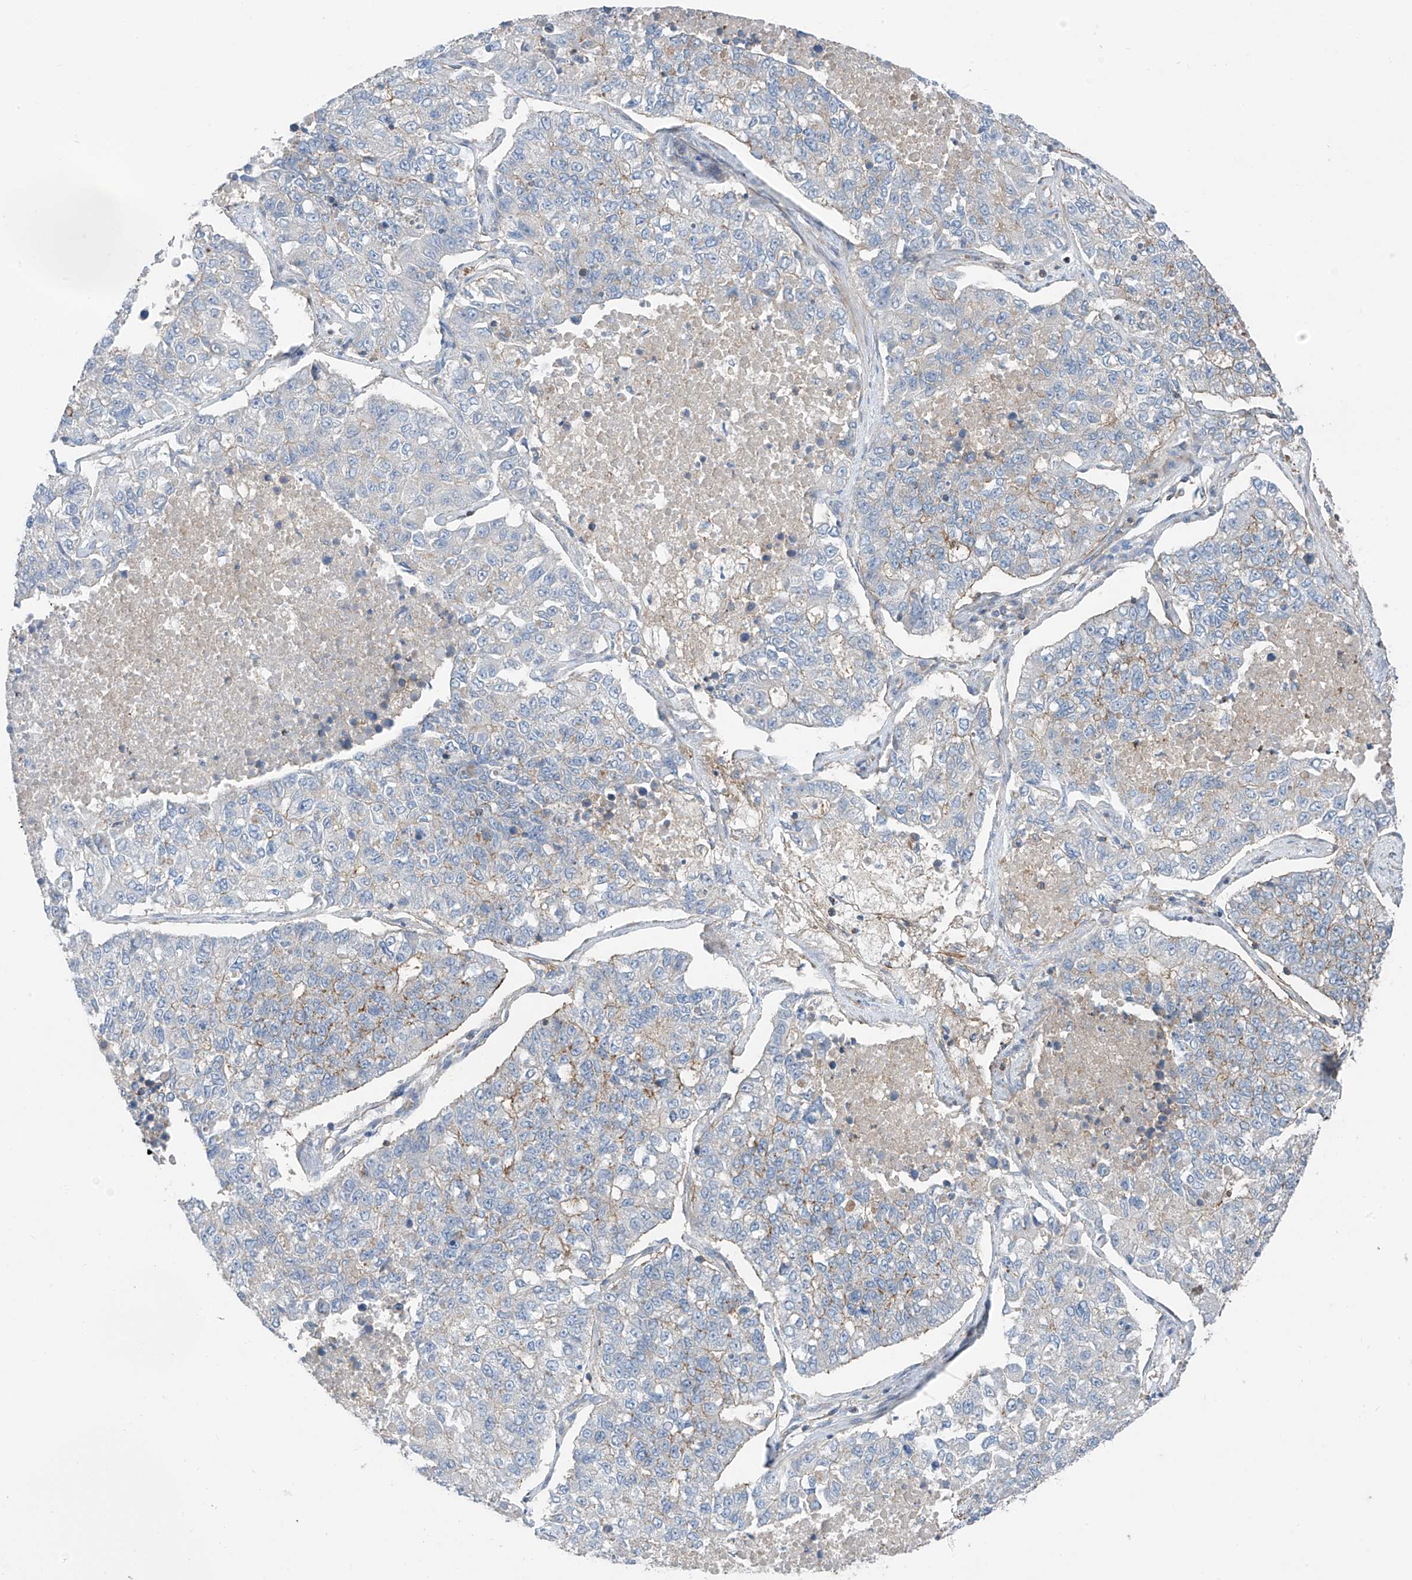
{"staining": {"intensity": "weak", "quantity": "<25%", "location": "cytoplasmic/membranous"}, "tissue": "lung cancer", "cell_type": "Tumor cells", "image_type": "cancer", "snomed": [{"axis": "morphology", "description": "Adenocarcinoma, NOS"}, {"axis": "topography", "description": "Lung"}], "caption": "This is an IHC image of human lung adenocarcinoma. There is no expression in tumor cells.", "gene": "SLC1A5", "patient": {"sex": "male", "age": 49}}